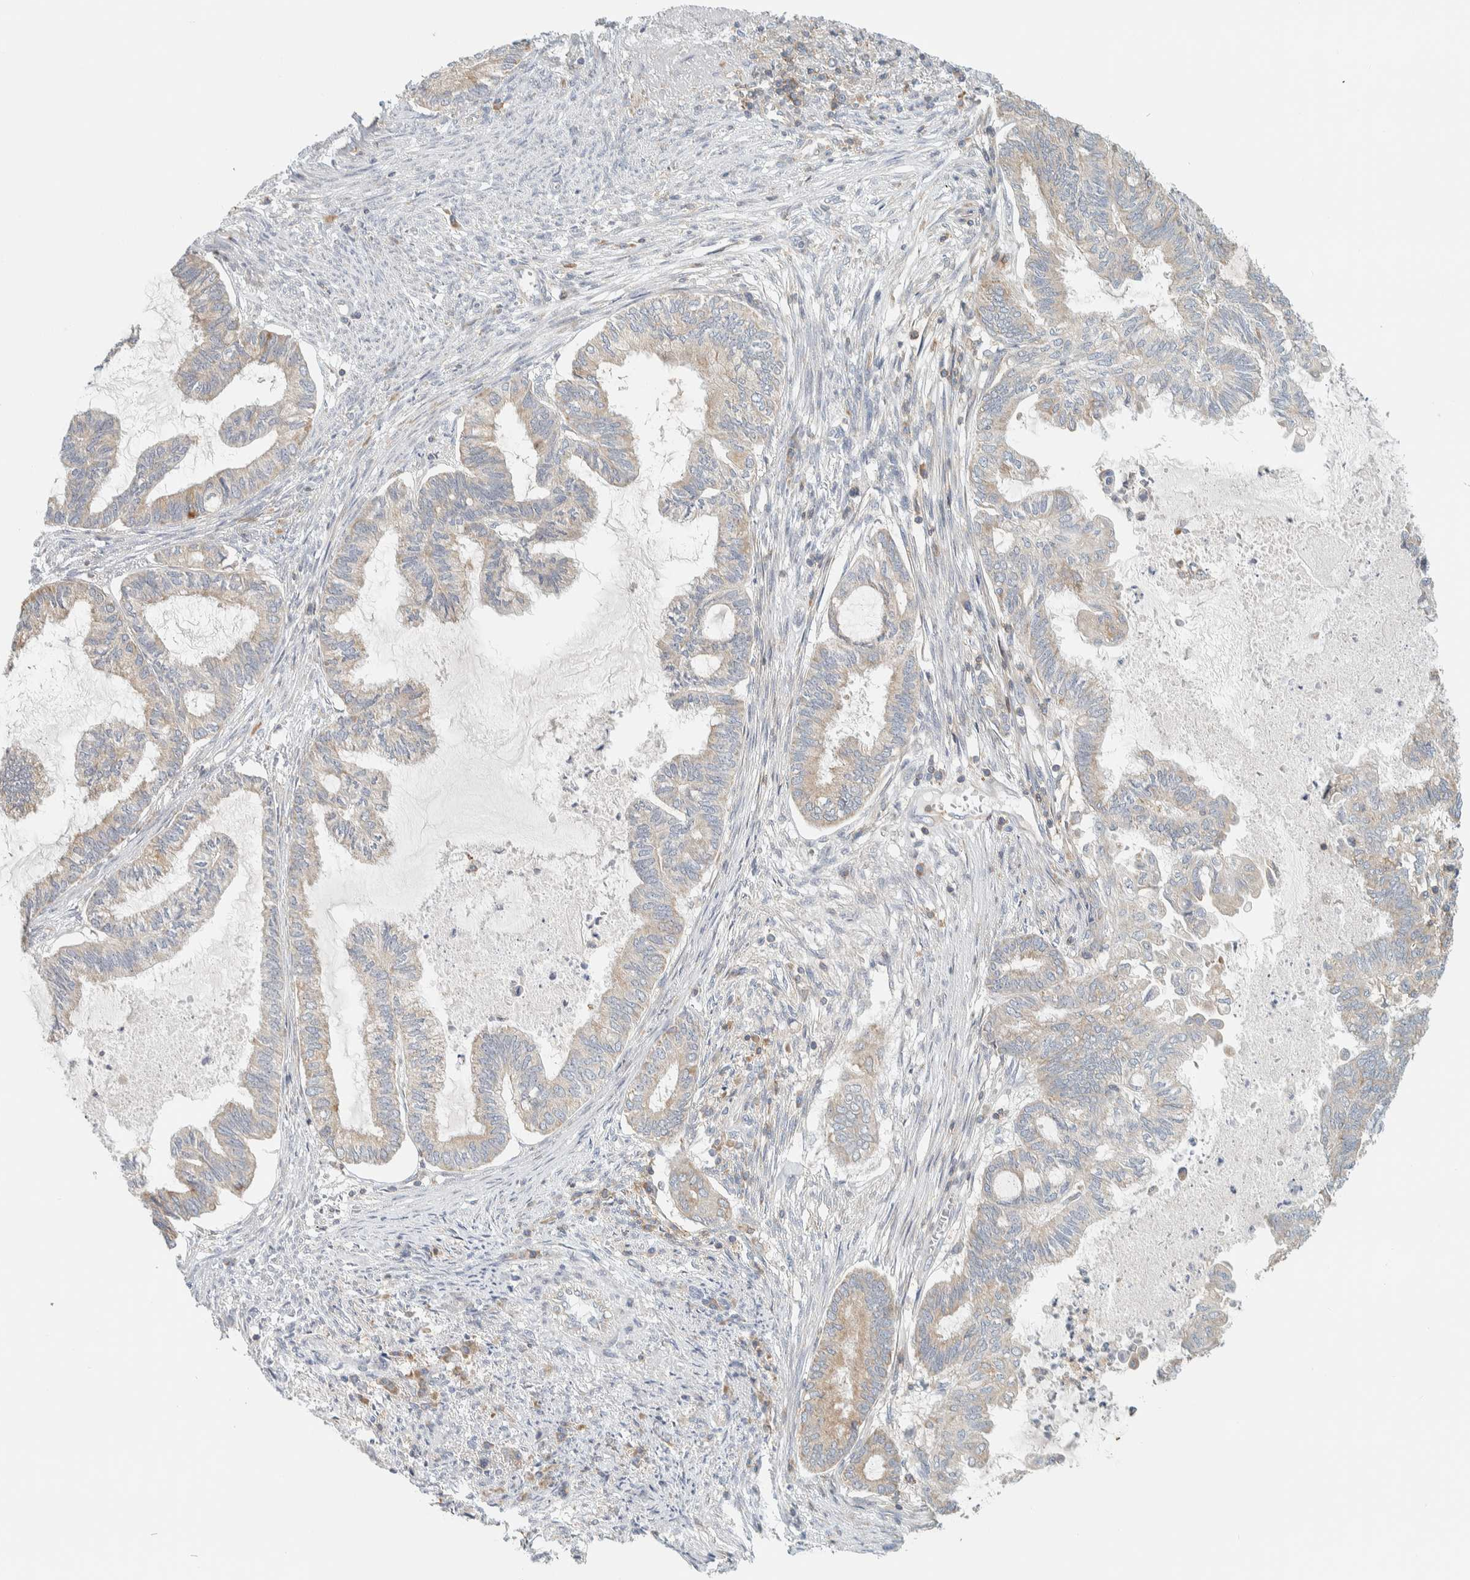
{"staining": {"intensity": "weak", "quantity": "<25%", "location": "cytoplasmic/membranous"}, "tissue": "endometrial cancer", "cell_type": "Tumor cells", "image_type": "cancer", "snomed": [{"axis": "morphology", "description": "Adenocarcinoma, NOS"}, {"axis": "topography", "description": "Endometrium"}], "caption": "Tumor cells show no significant protein expression in endometrial cancer. (Stains: DAB (3,3'-diaminobenzidine) IHC with hematoxylin counter stain, Microscopy: brightfield microscopy at high magnification).", "gene": "CCDC57", "patient": {"sex": "female", "age": 86}}